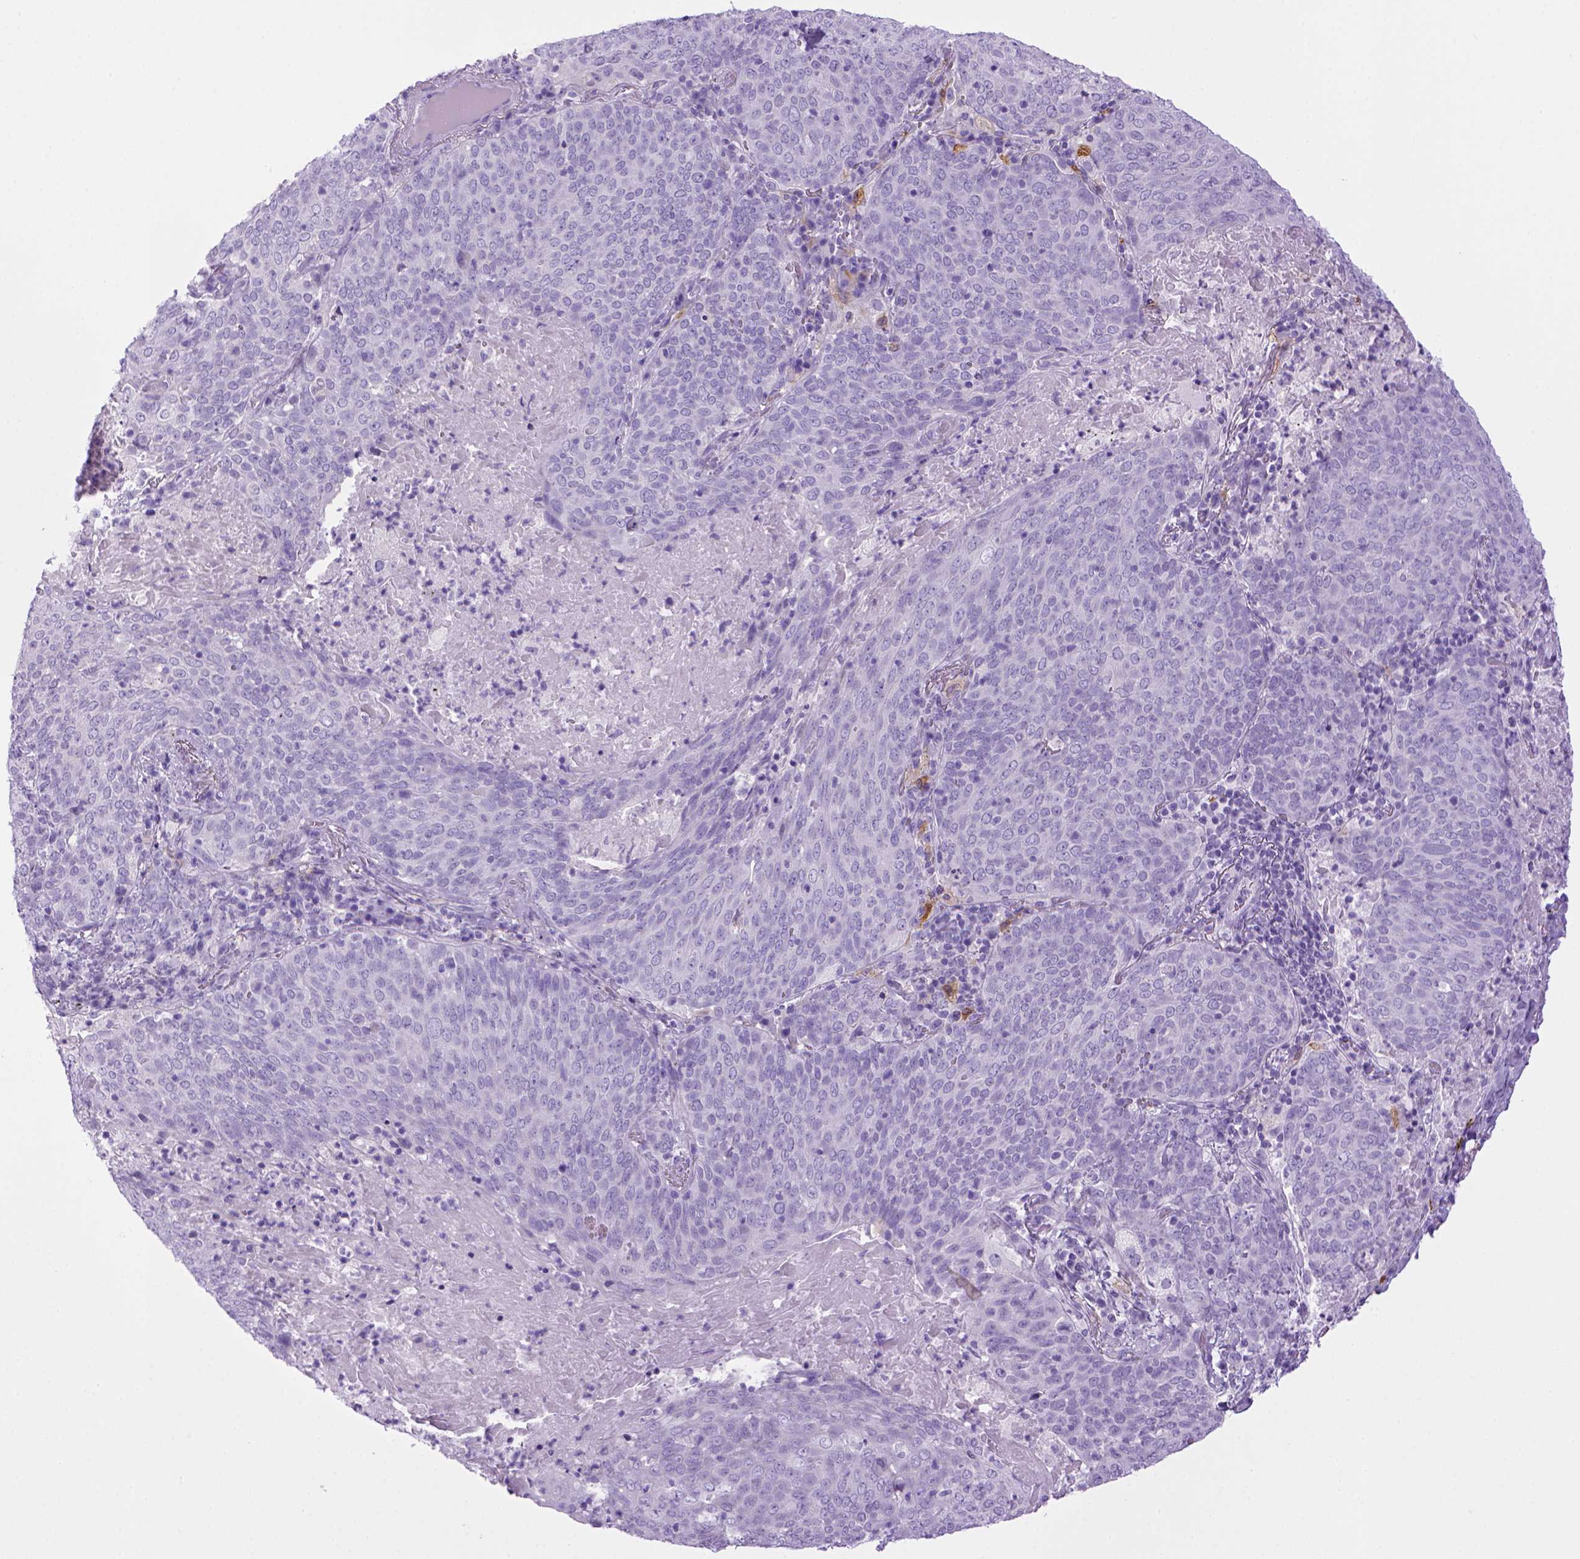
{"staining": {"intensity": "negative", "quantity": "none", "location": "none"}, "tissue": "lung cancer", "cell_type": "Tumor cells", "image_type": "cancer", "snomed": [{"axis": "morphology", "description": "Squamous cell carcinoma, NOS"}, {"axis": "topography", "description": "Lung"}], "caption": "Immunohistochemical staining of squamous cell carcinoma (lung) reveals no significant staining in tumor cells. Nuclei are stained in blue.", "gene": "SGCG", "patient": {"sex": "male", "age": 82}}